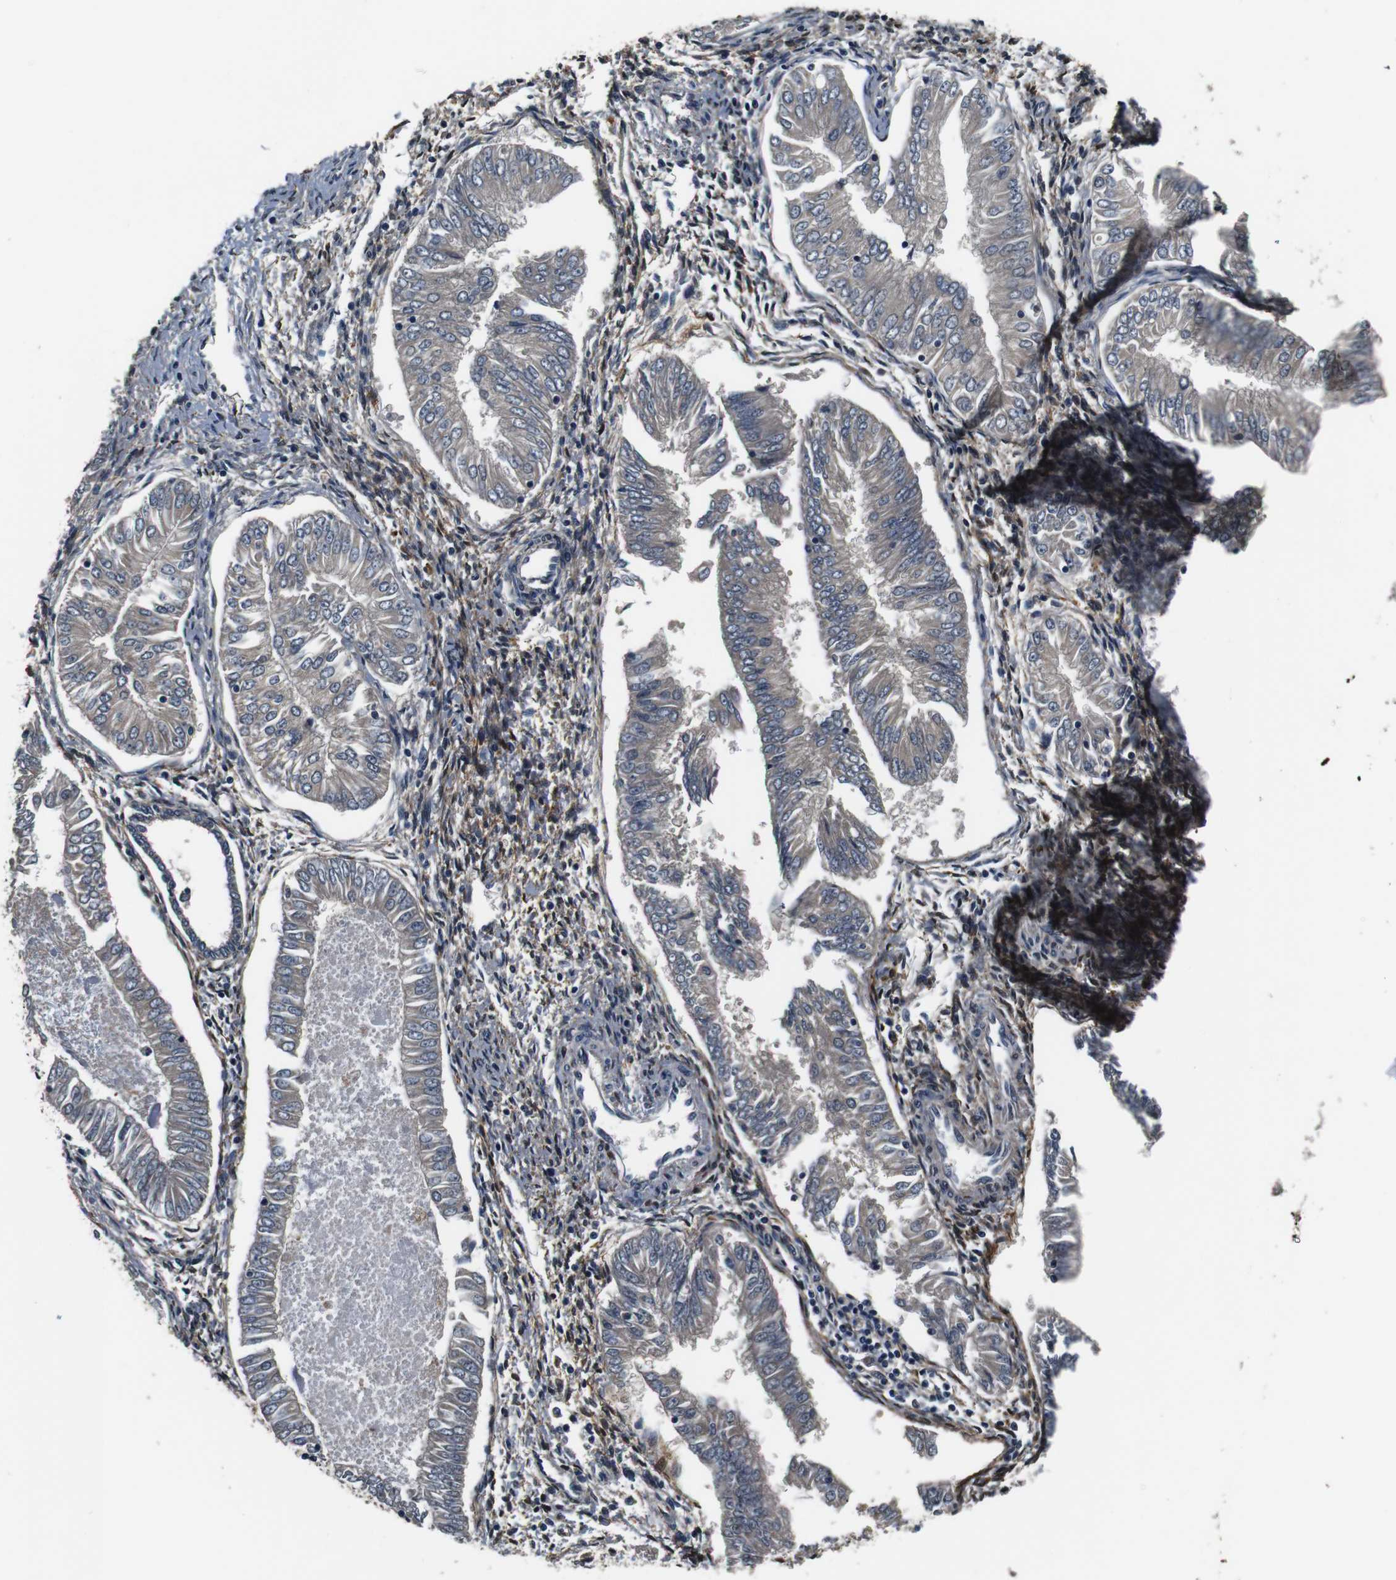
{"staining": {"intensity": "negative", "quantity": "none", "location": "none"}, "tissue": "endometrial cancer", "cell_type": "Tumor cells", "image_type": "cancer", "snomed": [{"axis": "morphology", "description": "Adenocarcinoma, NOS"}, {"axis": "topography", "description": "Endometrium"}], "caption": "A micrograph of endometrial cancer stained for a protein reveals no brown staining in tumor cells.", "gene": "COL1A1", "patient": {"sex": "female", "age": 53}}